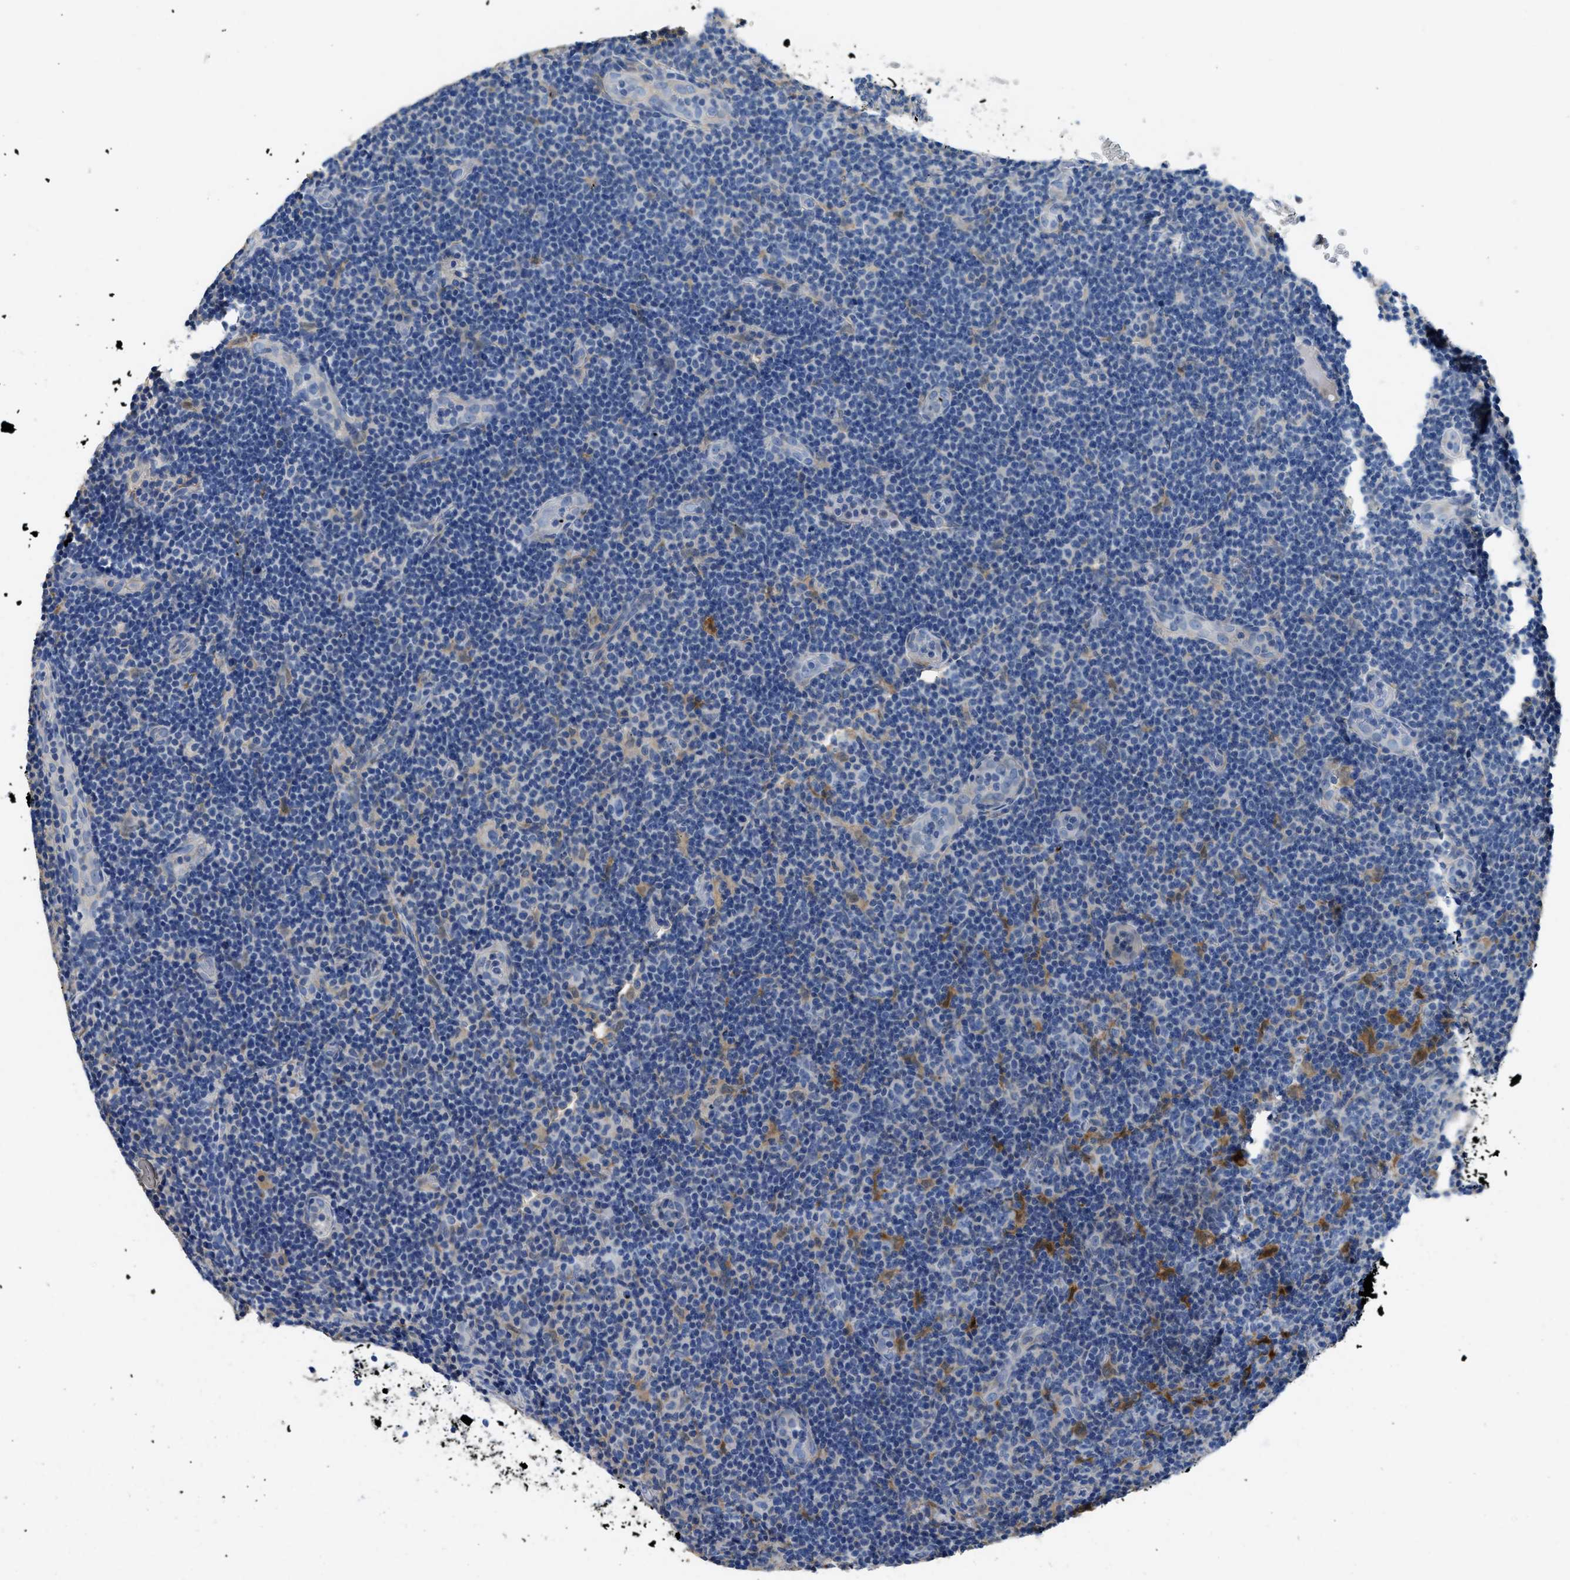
{"staining": {"intensity": "moderate", "quantity": "<25%", "location": "cytoplasmic/membranous"}, "tissue": "lymphoma", "cell_type": "Tumor cells", "image_type": "cancer", "snomed": [{"axis": "morphology", "description": "Malignant lymphoma, non-Hodgkin's type, Low grade"}, {"axis": "topography", "description": "Lymph node"}], "caption": "Immunohistochemical staining of human lymphoma shows low levels of moderate cytoplasmic/membranous protein positivity in approximately <25% of tumor cells. The staining was performed using DAB, with brown indicating positive protein expression. Nuclei are stained blue with hematoxylin.", "gene": "C1S", "patient": {"sex": "male", "age": 83}}